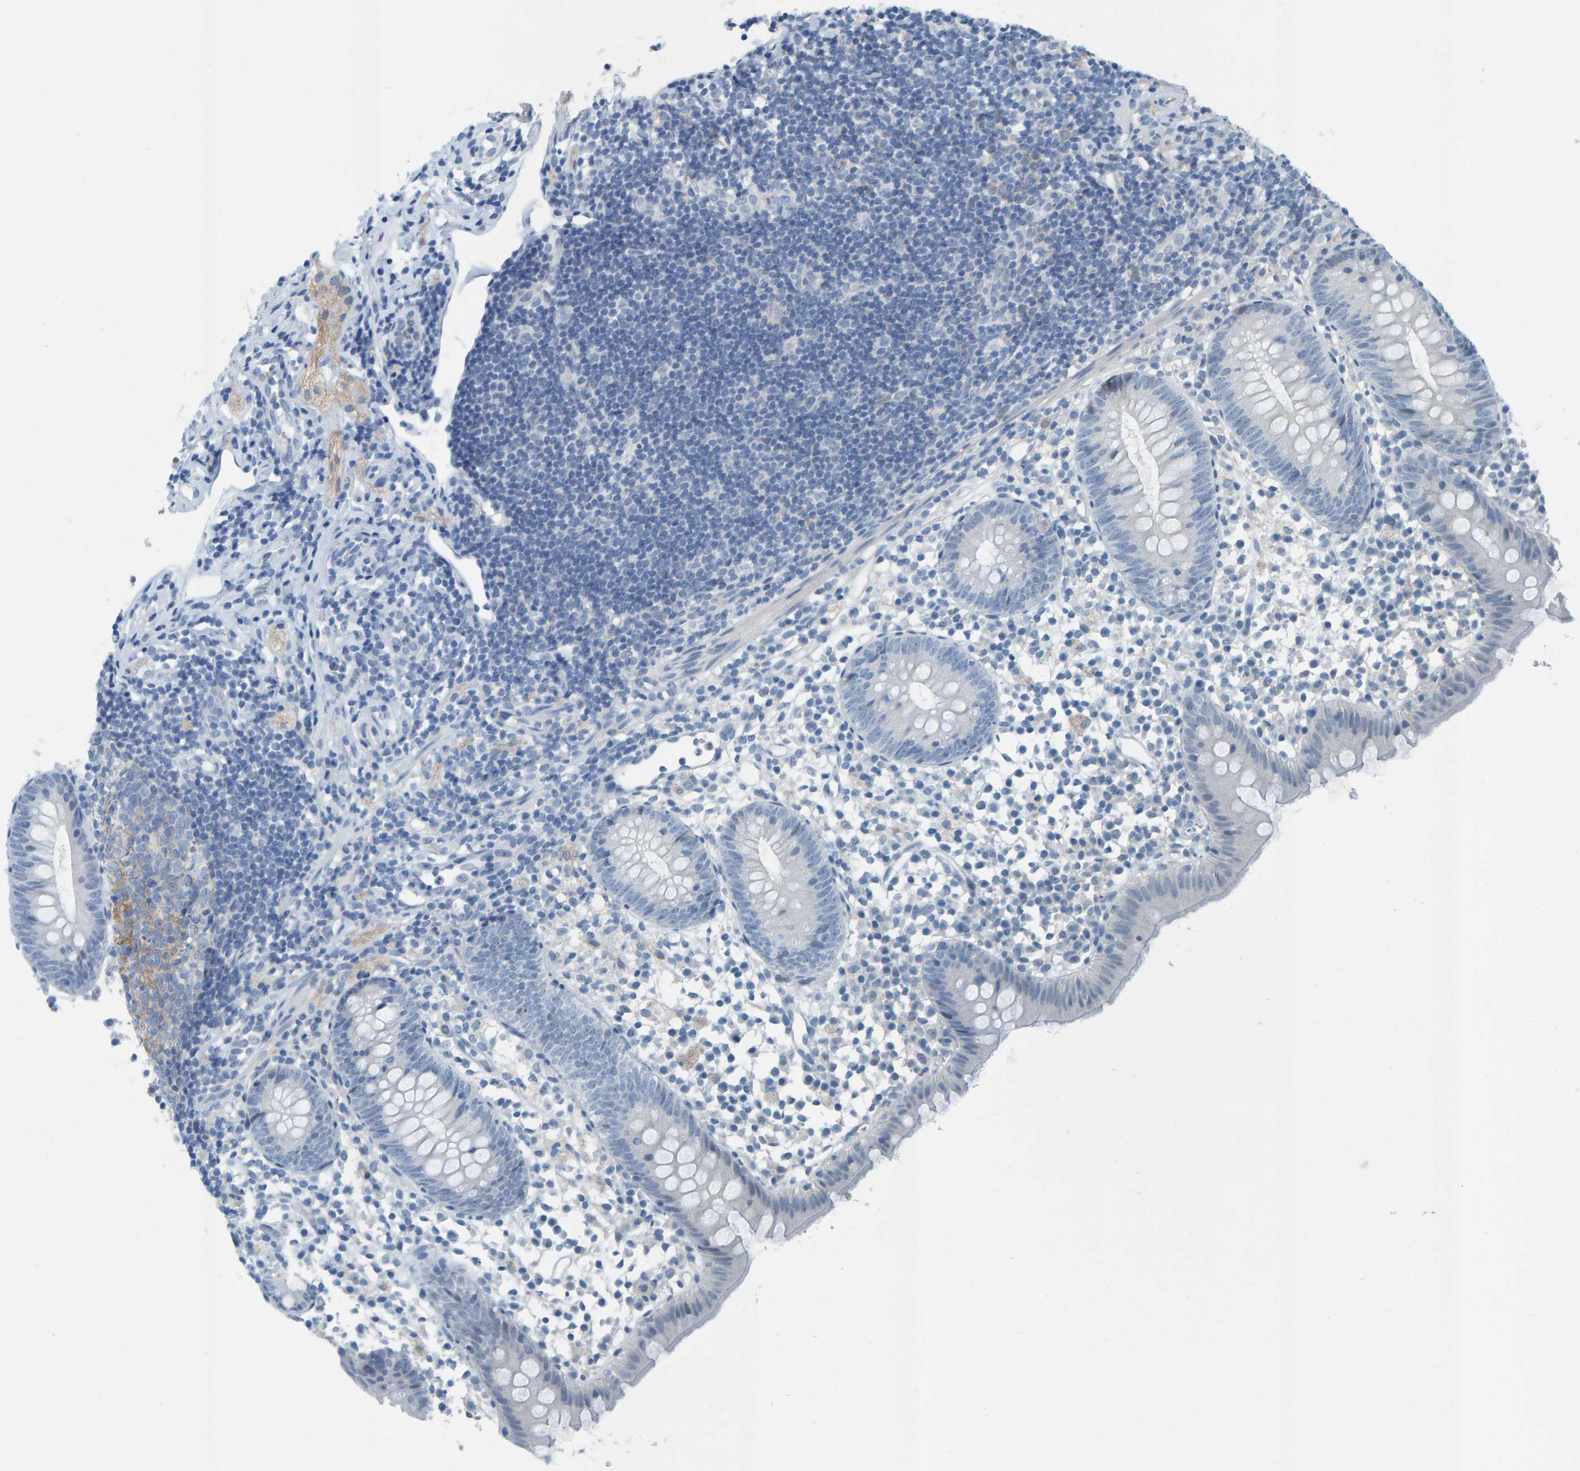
{"staining": {"intensity": "negative", "quantity": "none", "location": "none"}, "tissue": "appendix", "cell_type": "Glandular cells", "image_type": "normal", "snomed": [{"axis": "morphology", "description": "Normal tissue, NOS"}, {"axis": "topography", "description": "Appendix"}], "caption": "Immunohistochemistry of unremarkable human appendix demonstrates no staining in glandular cells.", "gene": "CNP", "patient": {"sex": "female", "age": 20}}